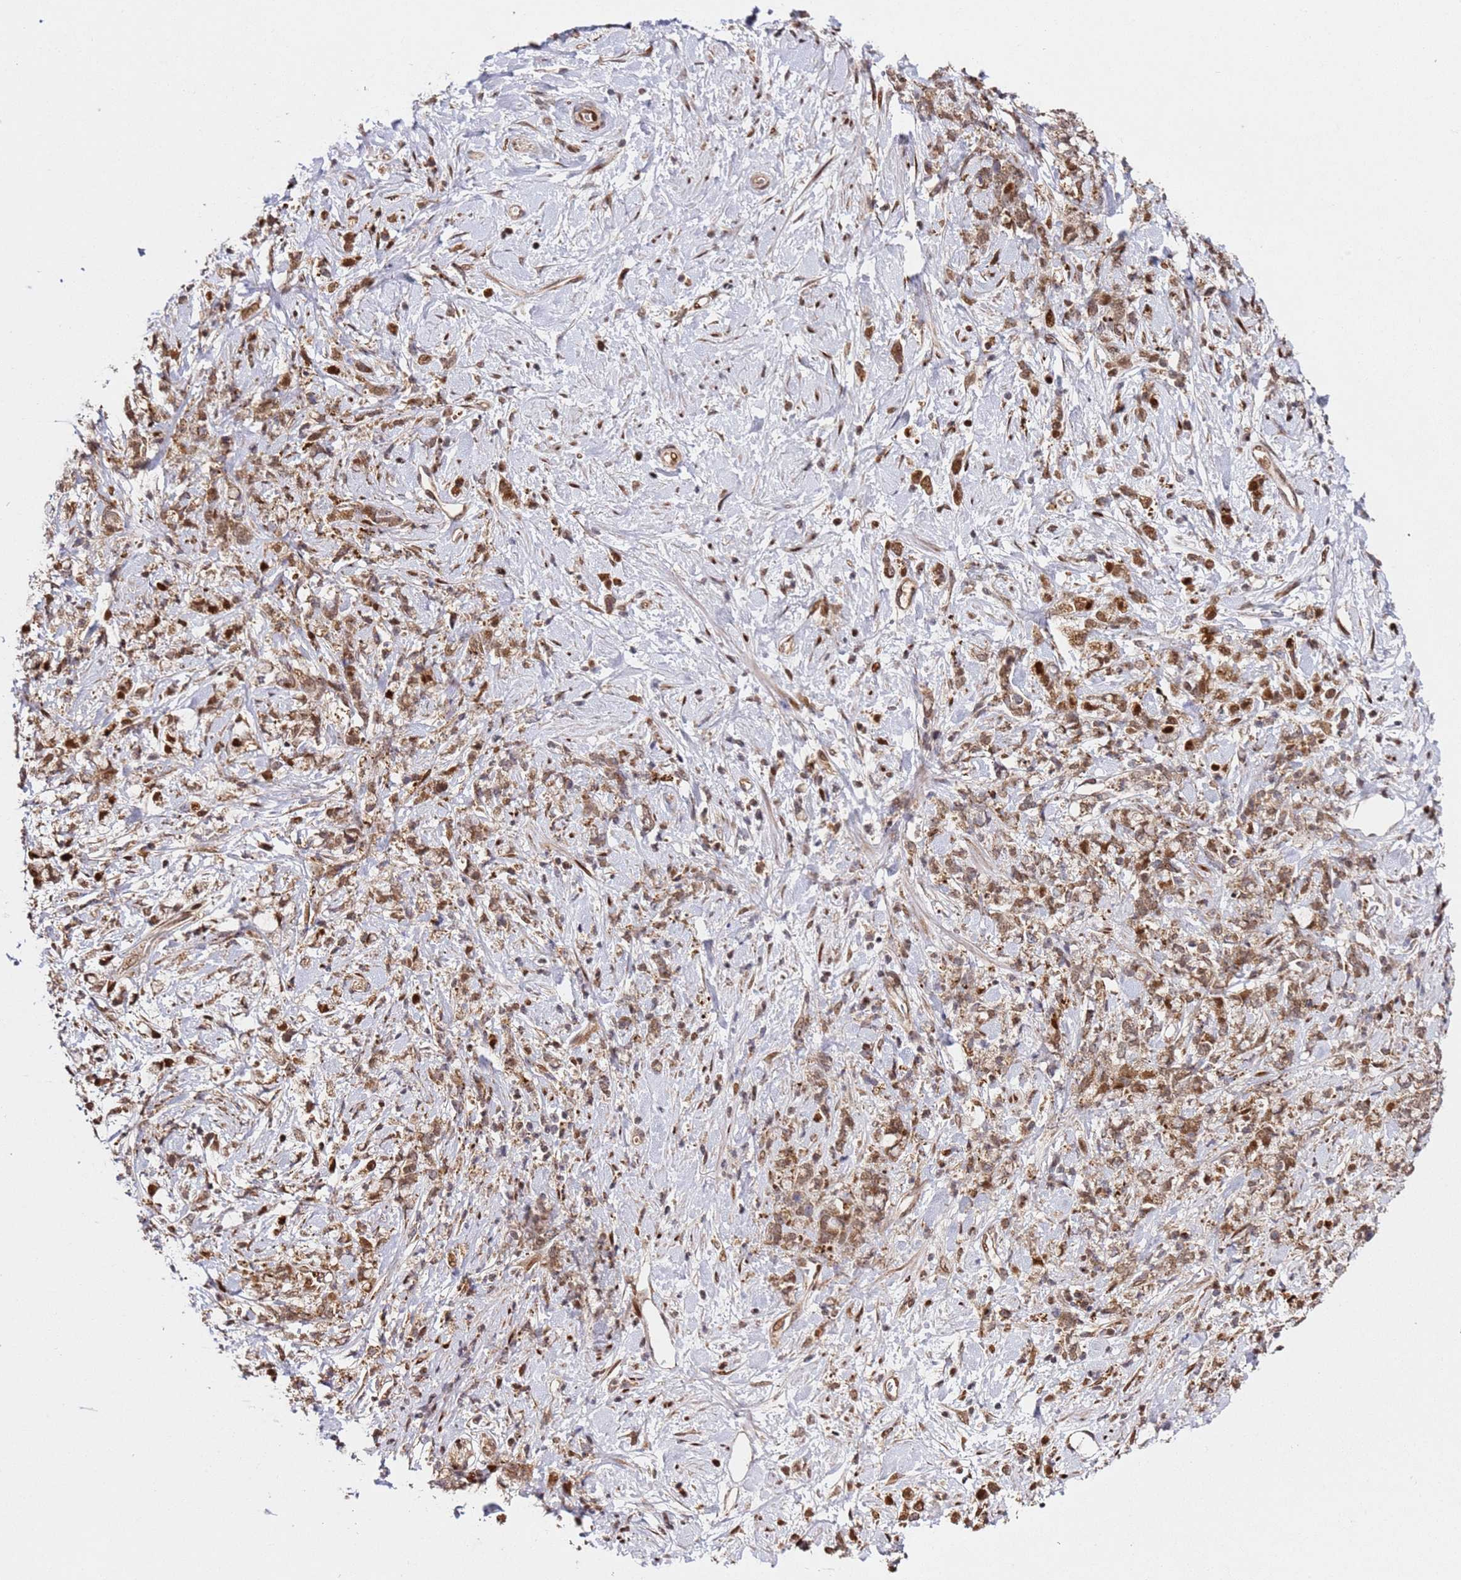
{"staining": {"intensity": "moderate", "quantity": ">75%", "location": "cytoplasmic/membranous,nuclear"}, "tissue": "stomach cancer", "cell_type": "Tumor cells", "image_type": "cancer", "snomed": [{"axis": "morphology", "description": "Adenocarcinoma, NOS"}, {"axis": "topography", "description": "Stomach"}], "caption": "Brown immunohistochemical staining in human stomach cancer (adenocarcinoma) shows moderate cytoplasmic/membranous and nuclear positivity in about >75% of tumor cells. Nuclei are stained in blue.", "gene": "SMOX", "patient": {"sex": "female", "age": 60}}